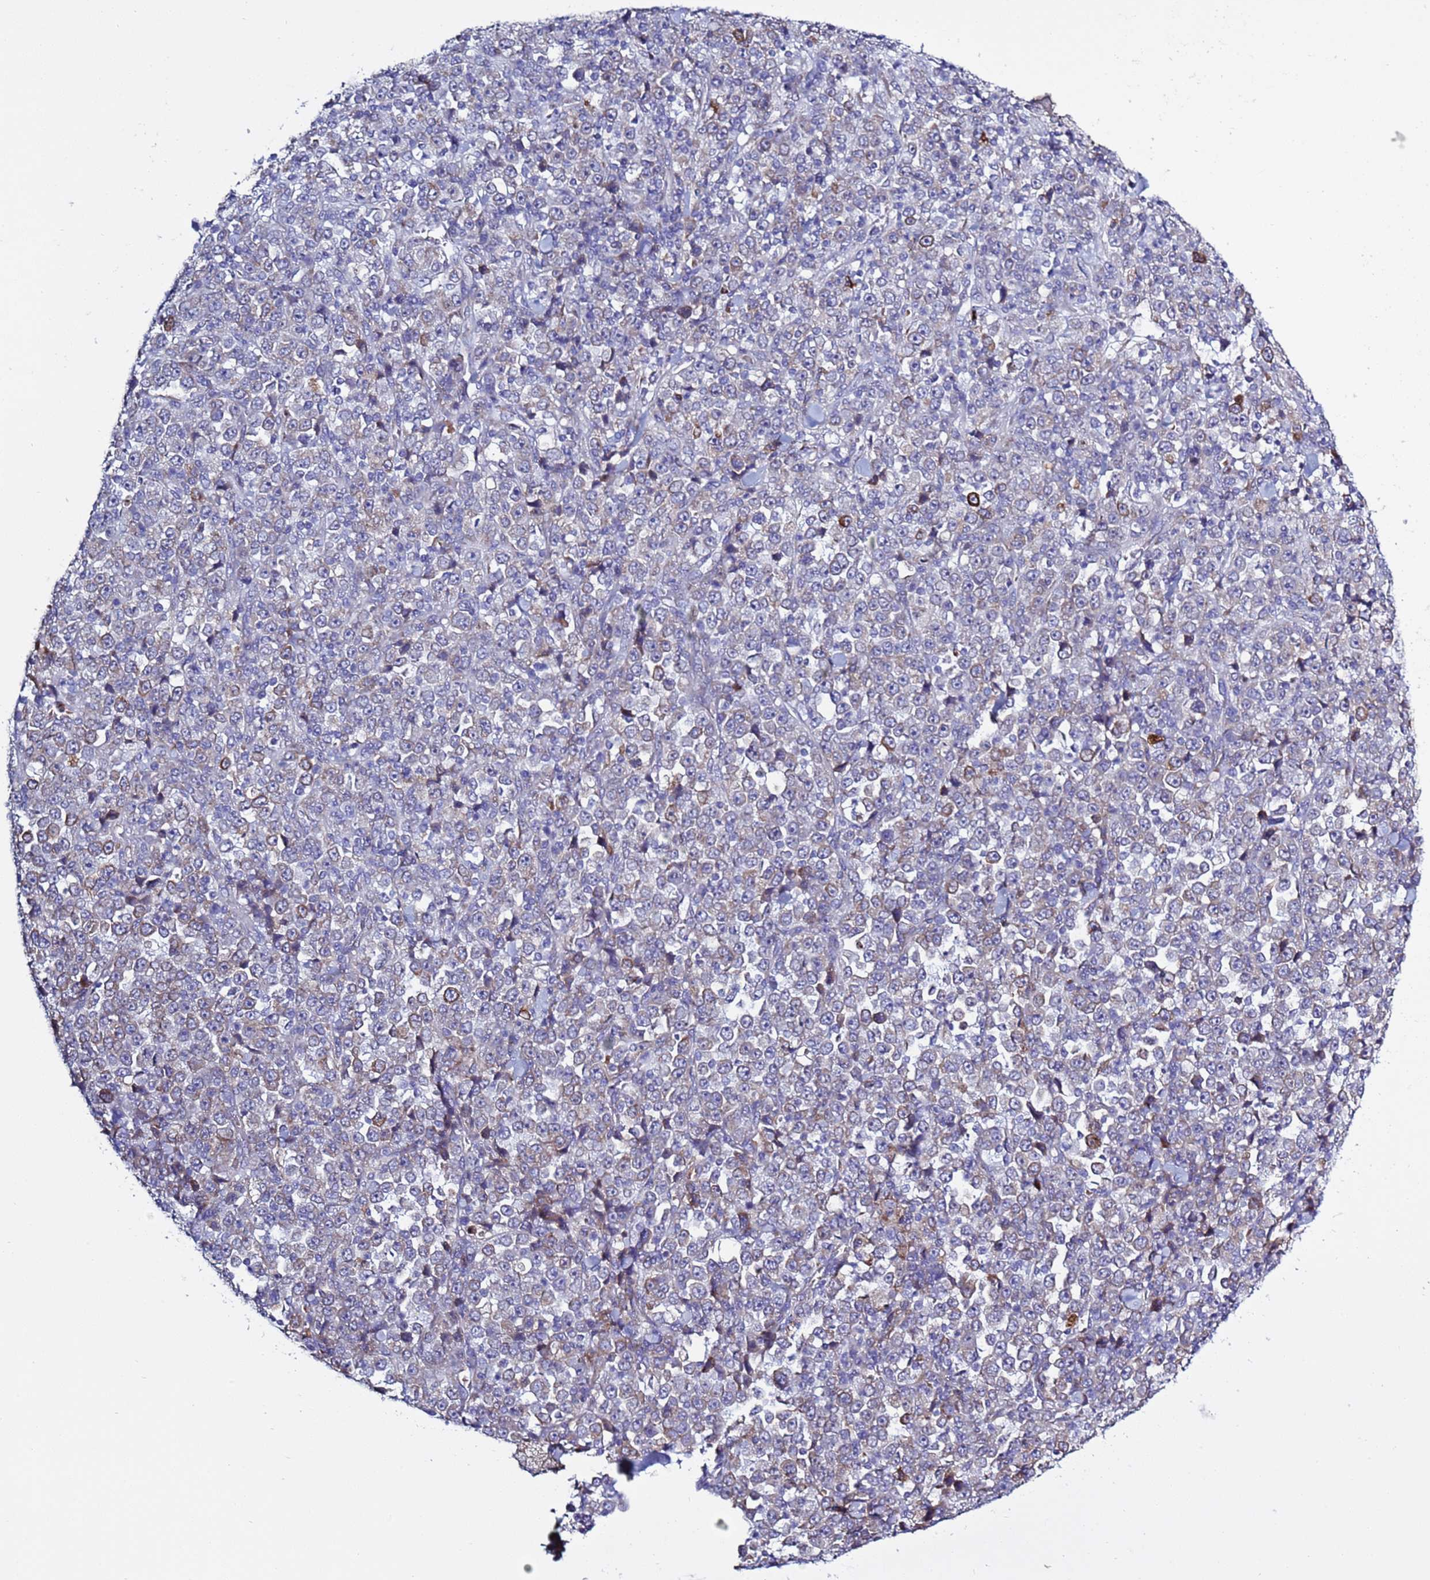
{"staining": {"intensity": "moderate", "quantity": "<25%", "location": "cytoplasmic/membranous"}, "tissue": "stomach cancer", "cell_type": "Tumor cells", "image_type": "cancer", "snomed": [{"axis": "morphology", "description": "Normal tissue, NOS"}, {"axis": "morphology", "description": "Adenocarcinoma, NOS"}, {"axis": "topography", "description": "Stomach, upper"}, {"axis": "topography", "description": "Stomach"}], "caption": "Stomach adenocarcinoma stained with immunohistochemistry demonstrates moderate cytoplasmic/membranous staining in approximately <25% of tumor cells.", "gene": "ABHD17B", "patient": {"sex": "male", "age": 59}}